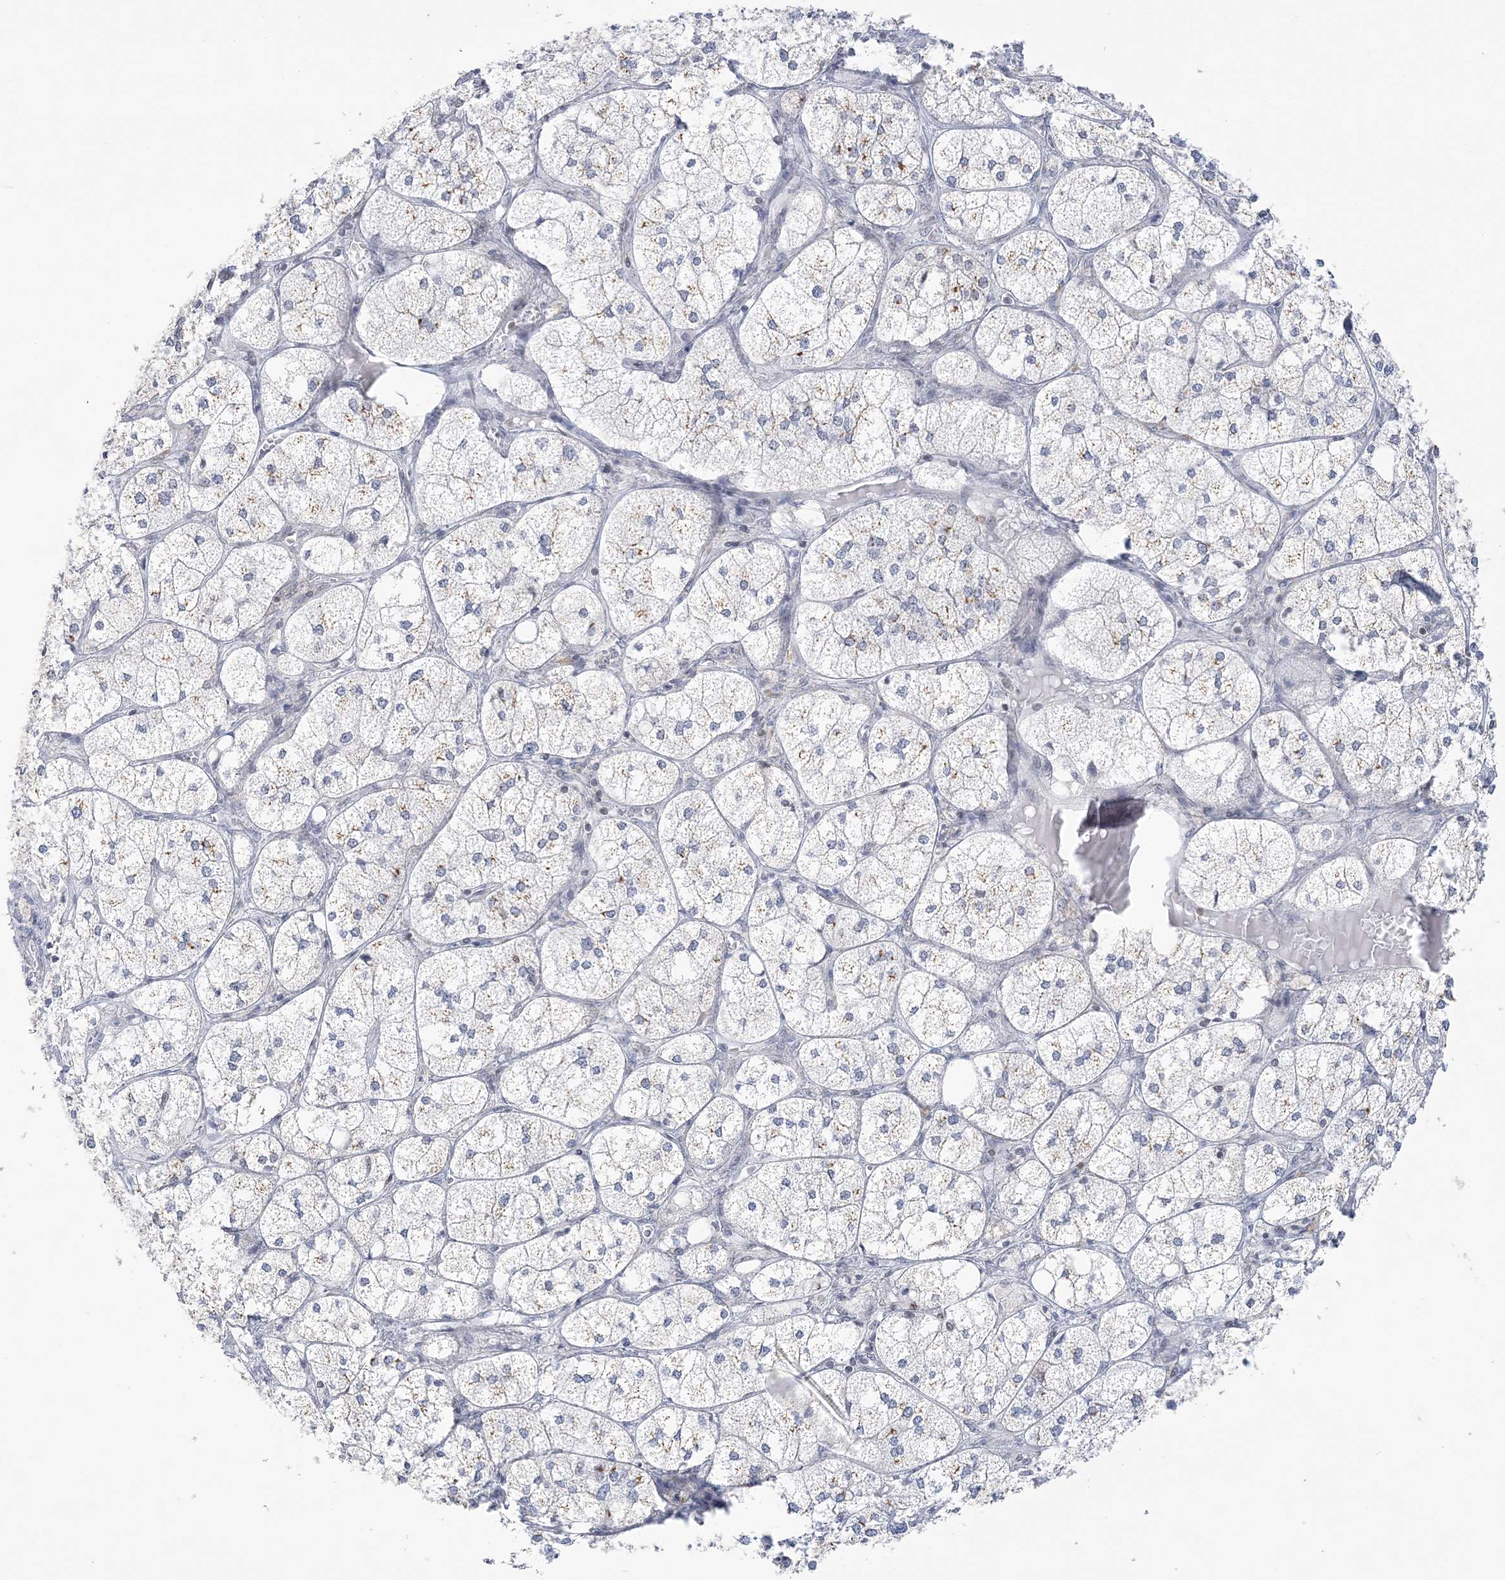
{"staining": {"intensity": "moderate", "quantity": "<25%", "location": "cytoplasmic/membranous"}, "tissue": "adrenal gland", "cell_type": "Glandular cells", "image_type": "normal", "snomed": [{"axis": "morphology", "description": "Normal tissue, NOS"}, {"axis": "topography", "description": "Adrenal gland"}], "caption": "Protein staining of unremarkable adrenal gland displays moderate cytoplasmic/membranous expression in approximately <25% of glandular cells.", "gene": "DDX21", "patient": {"sex": "female", "age": 61}}